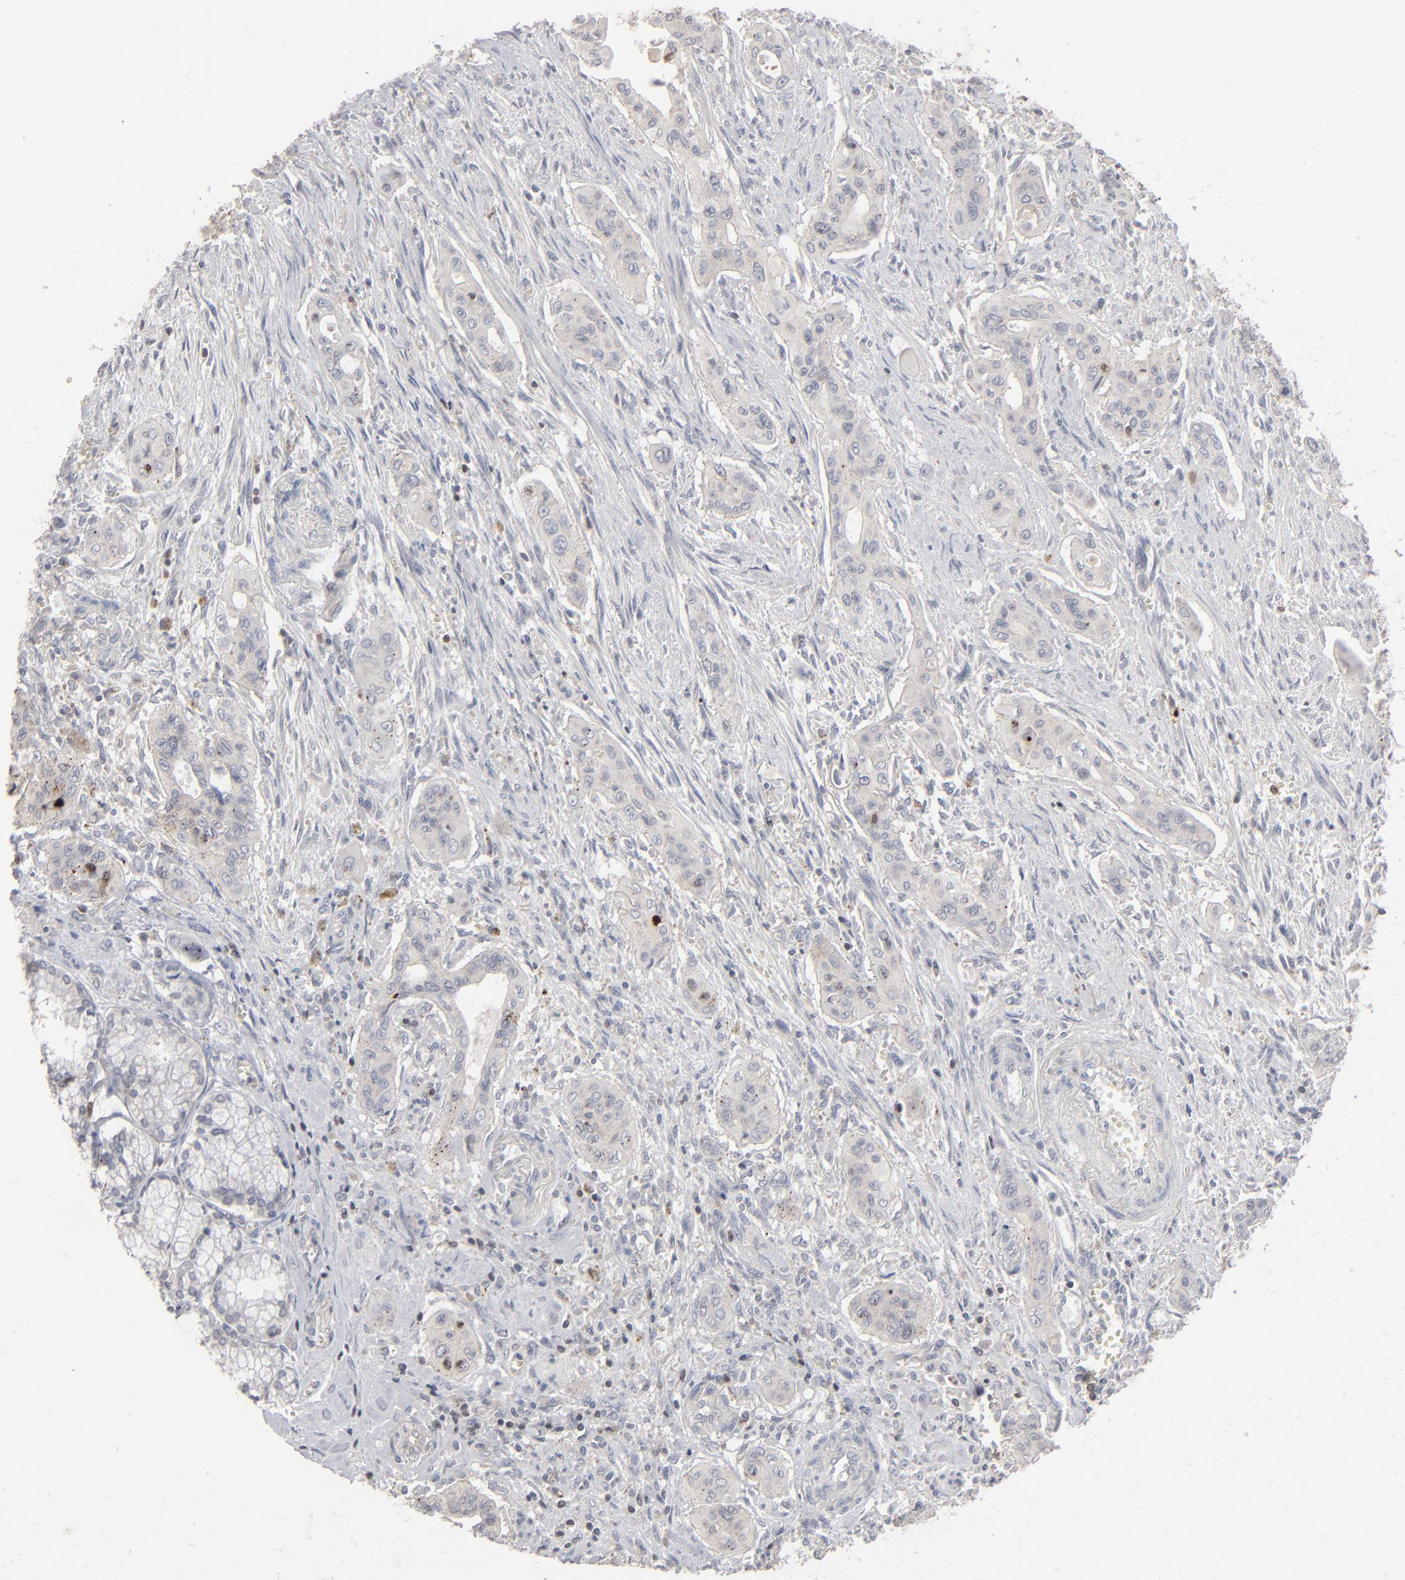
{"staining": {"intensity": "weak", "quantity": "<25%", "location": "cytoplasmic/membranous"}, "tissue": "pancreatic cancer", "cell_type": "Tumor cells", "image_type": "cancer", "snomed": [{"axis": "morphology", "description": "Adenocarcinoma, NOS"}, {"axis": "topography", "description": "Pancreas"}], "caption": "Adenocarcinoma (pancreatic) was stained to show a protein in brown. There is no significant positivity in tumor cells. (Brightfield microscopy of DAB IHC at high magnification).", "gene": "STAT4", "patient": {"sex": "male", "age": 77}}